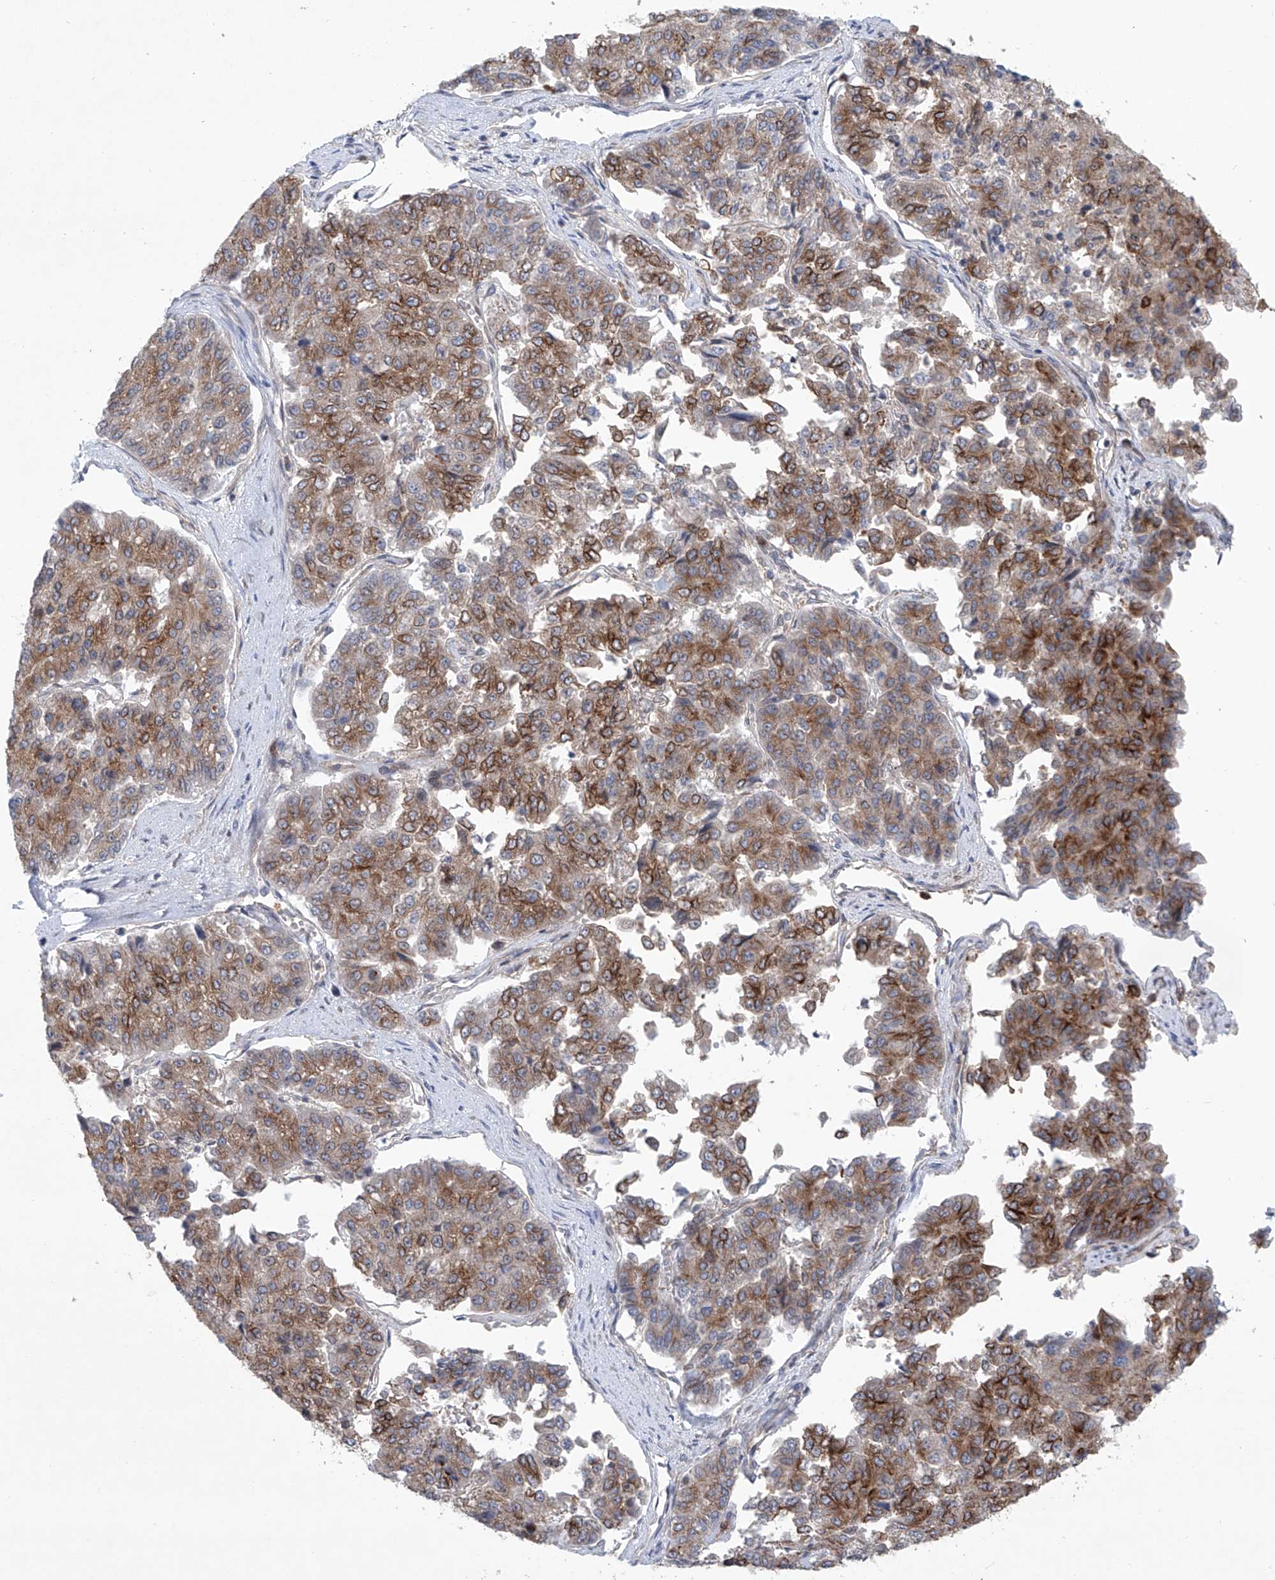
{"staining": {"intensity": "moderate", "quantity": "25%-75%", "location": "cytoplasmic/membranous"}, "tissue": "pancreatic cancer", "cell_type": "Tumor cells", "image_type": "cancer", "snomed": [{"axis": "morphology", "description": "Adenocarcinoma, NOS"}, {"axis": "topography", "description": "Pancreas"}], "caption": "This histopathology image reveals pancreatic cancer stained with immunohistochemistry to label a protein in brown. The cytoplasmic/membranous of tumor cells show moderate positivity for the protein. Nuclei are counter-stained blue.", "gene": "KLC4", "patient": {"sex": "male", "age": 50}}